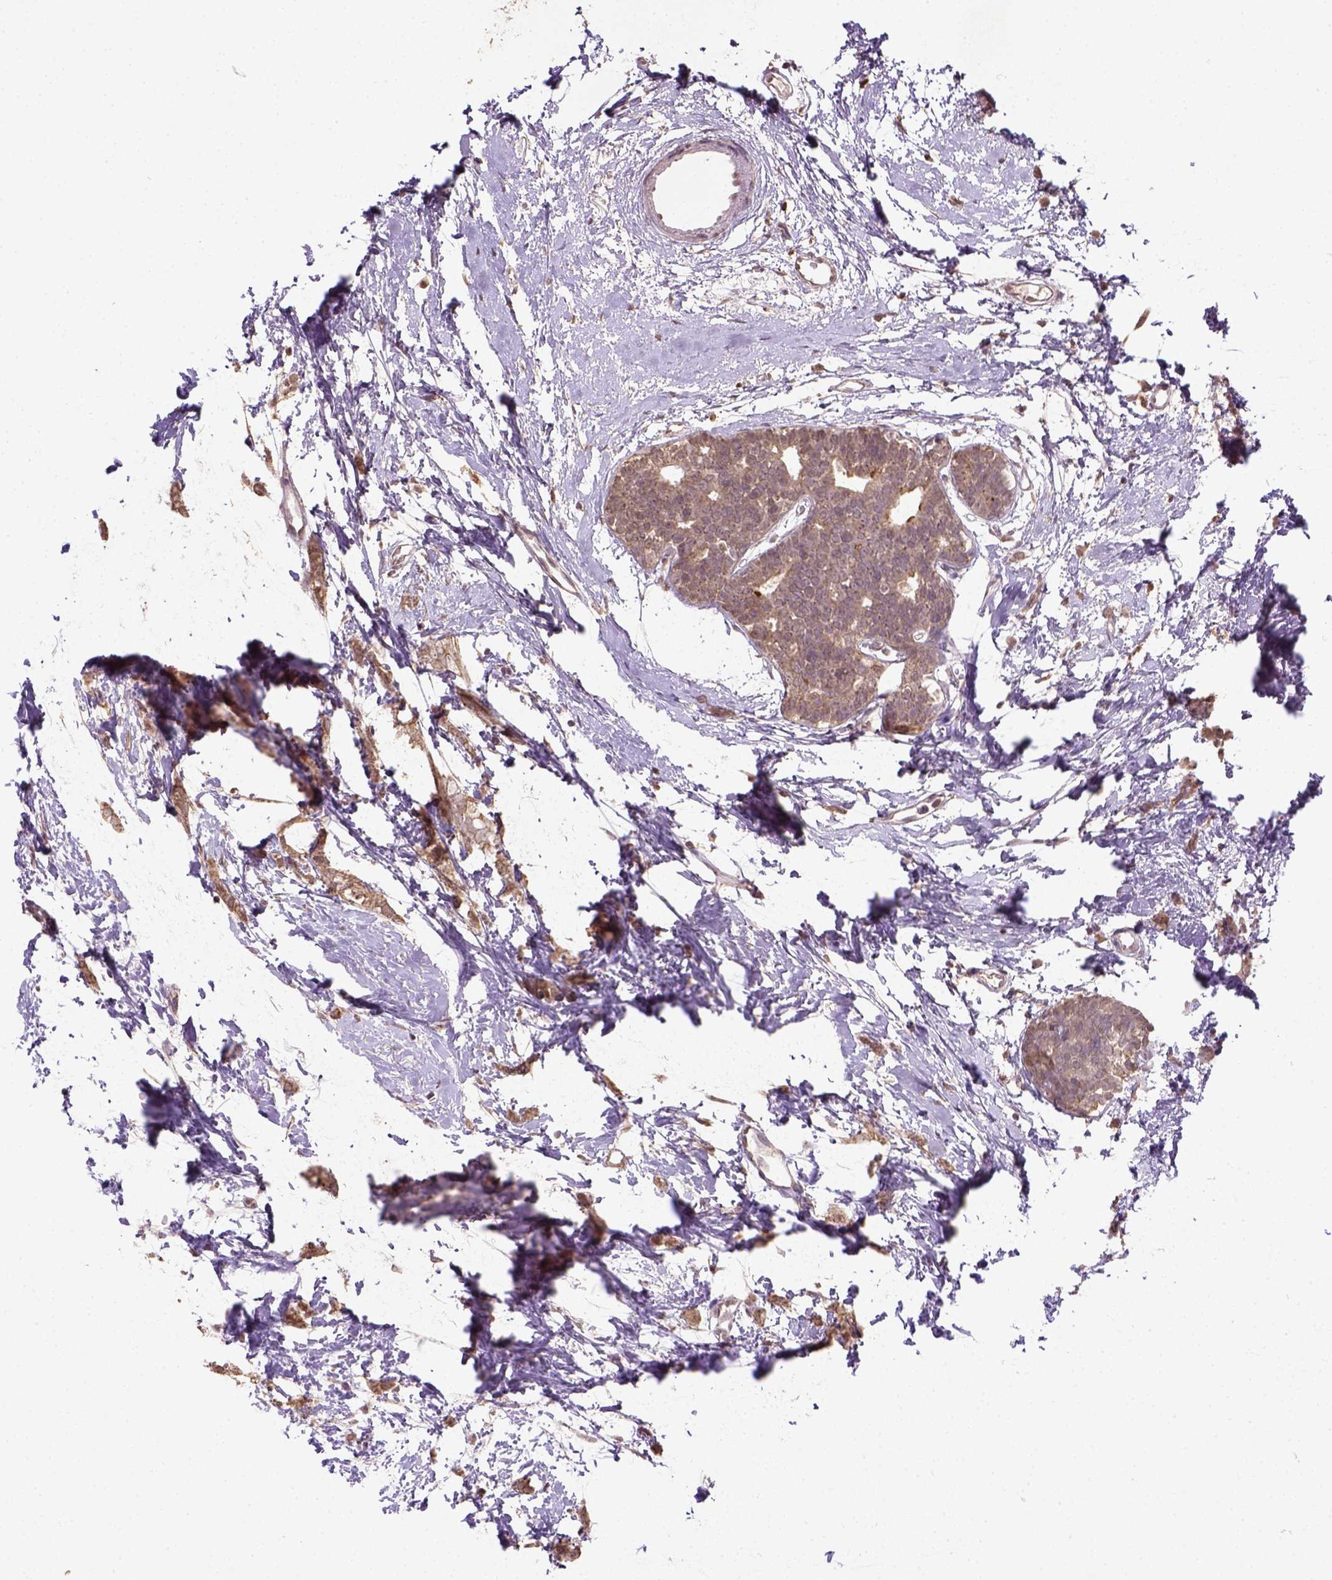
{"staining": {"intensity": "moderate", "quantity": ">75%", "location": "cytoplasmic/membranous"}, "tissue": "breast cancer", "cell_type": "Tumor cells", "image_type": "cancer", "snomed": [{"axis": "morphology", "description": "Duct carcinoma"}, {"axis": "topography", "description": "Breast"}], "caption": "Immunohistochemistry micrograph of human invasive ductal carcinoma (breast) stained for a protein (brown), which exhibits medium levels of moderate cytoplasmic/membranous staining in approximately >75% of tumor cells.", "gene": "NUDT10", "patient": {"sex": "female", "age": 40}}